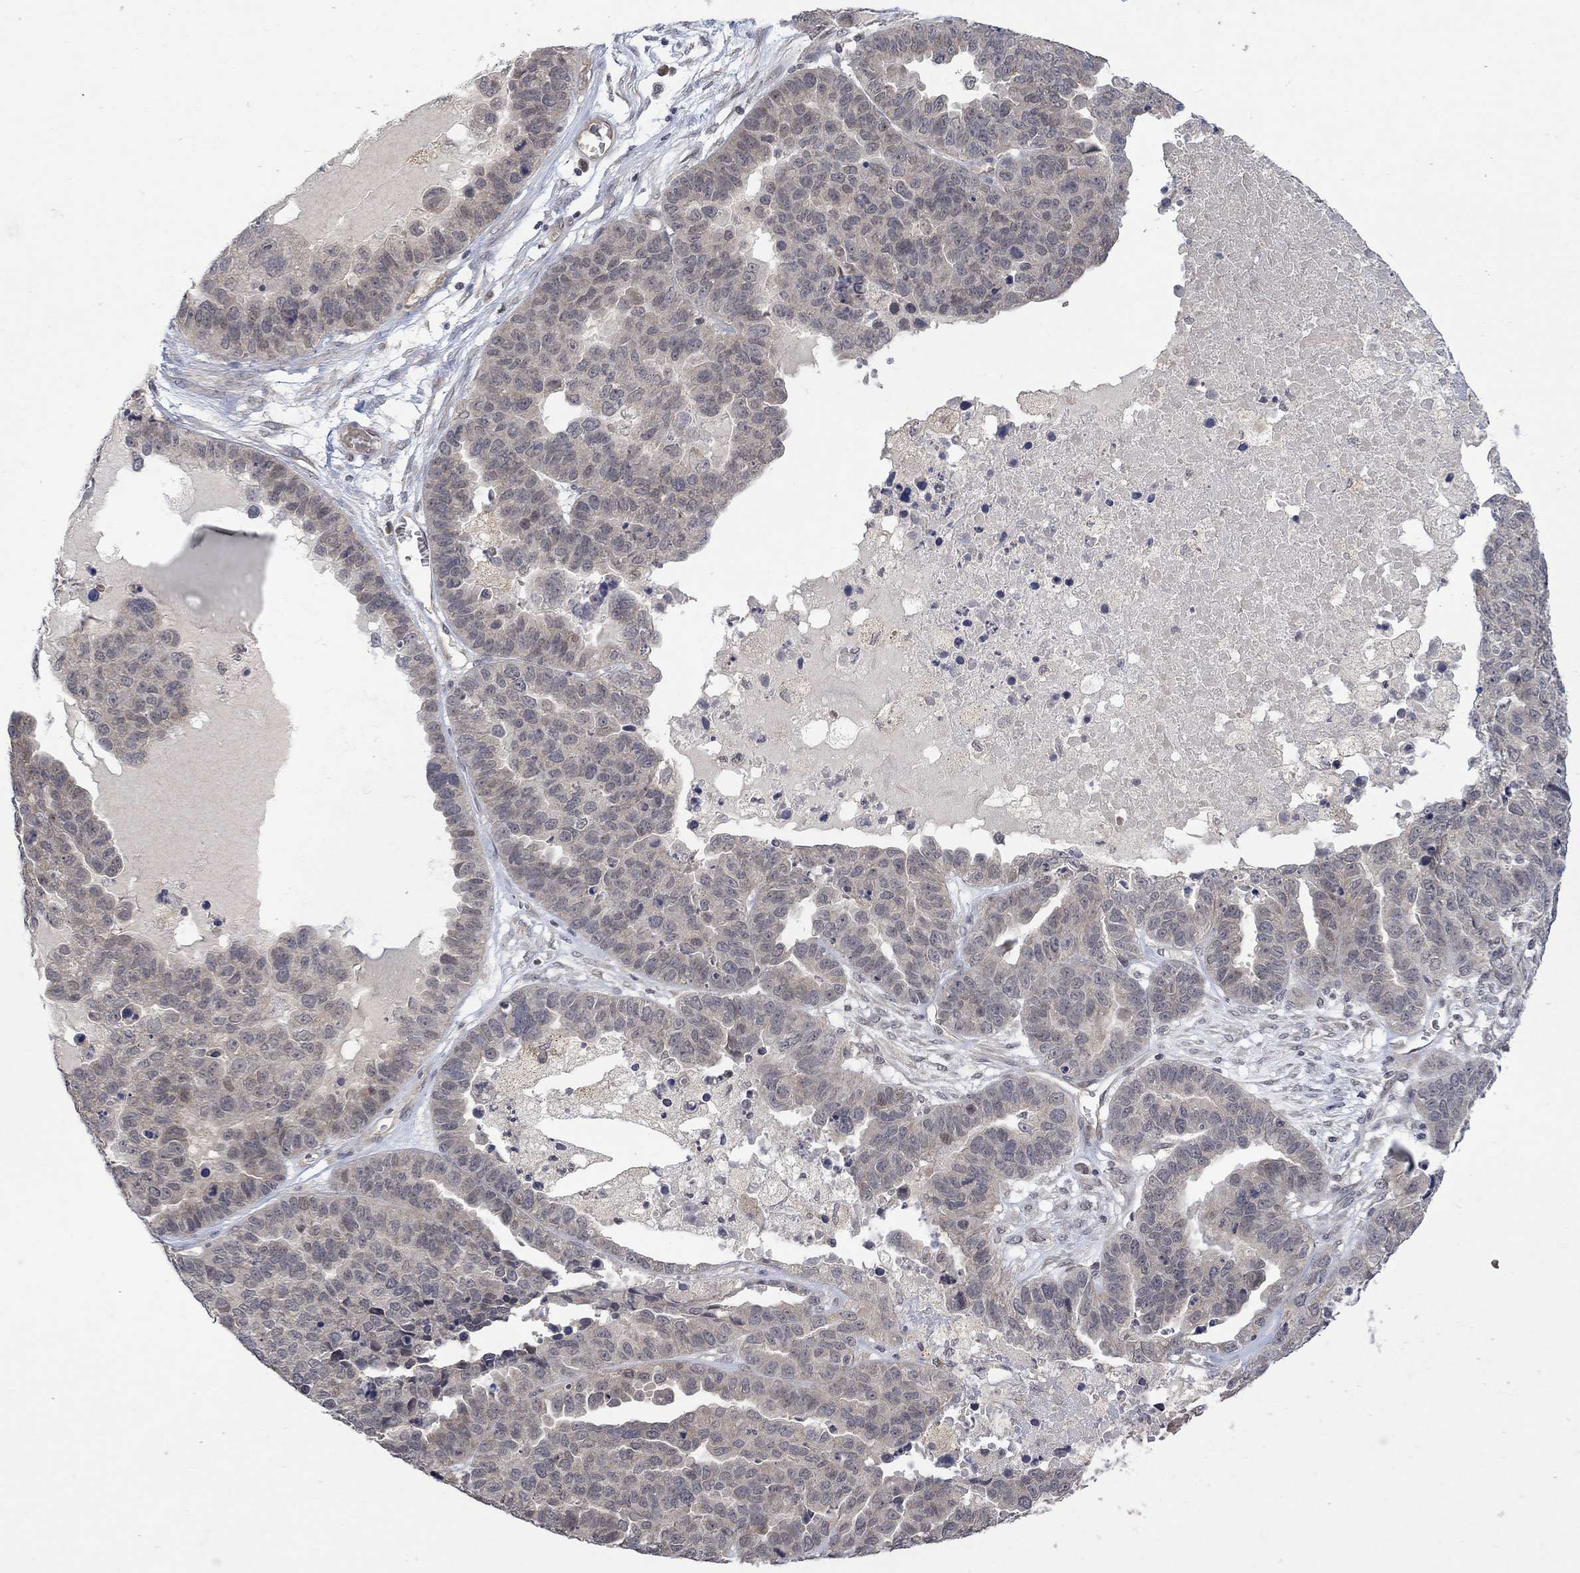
{"staining": {"intensity": "negative", "quantity": "none", "location": "none"}, "tissue": "ovarian cancer", "cell_type": "Tumor cells", "image_type": "cancer", "snomed": [{"axis": "morphology", "description": "Cystadenocarcinoma, serous, NOS"}, {"axis": "topography", "description": "Ovary"}], "caption": "The immunohistochemistry photomicrograph has no significant positivity in tumor cells of ovarian serous cystadenocarcinoma tissue. Brightfield microscopy of immunohistochemistry stained with DAB (brown) and hematoxylin (blue), captured at high magnification.", "gene": "GRIN2D", "patient": {"sex": "female", "age": 87}}